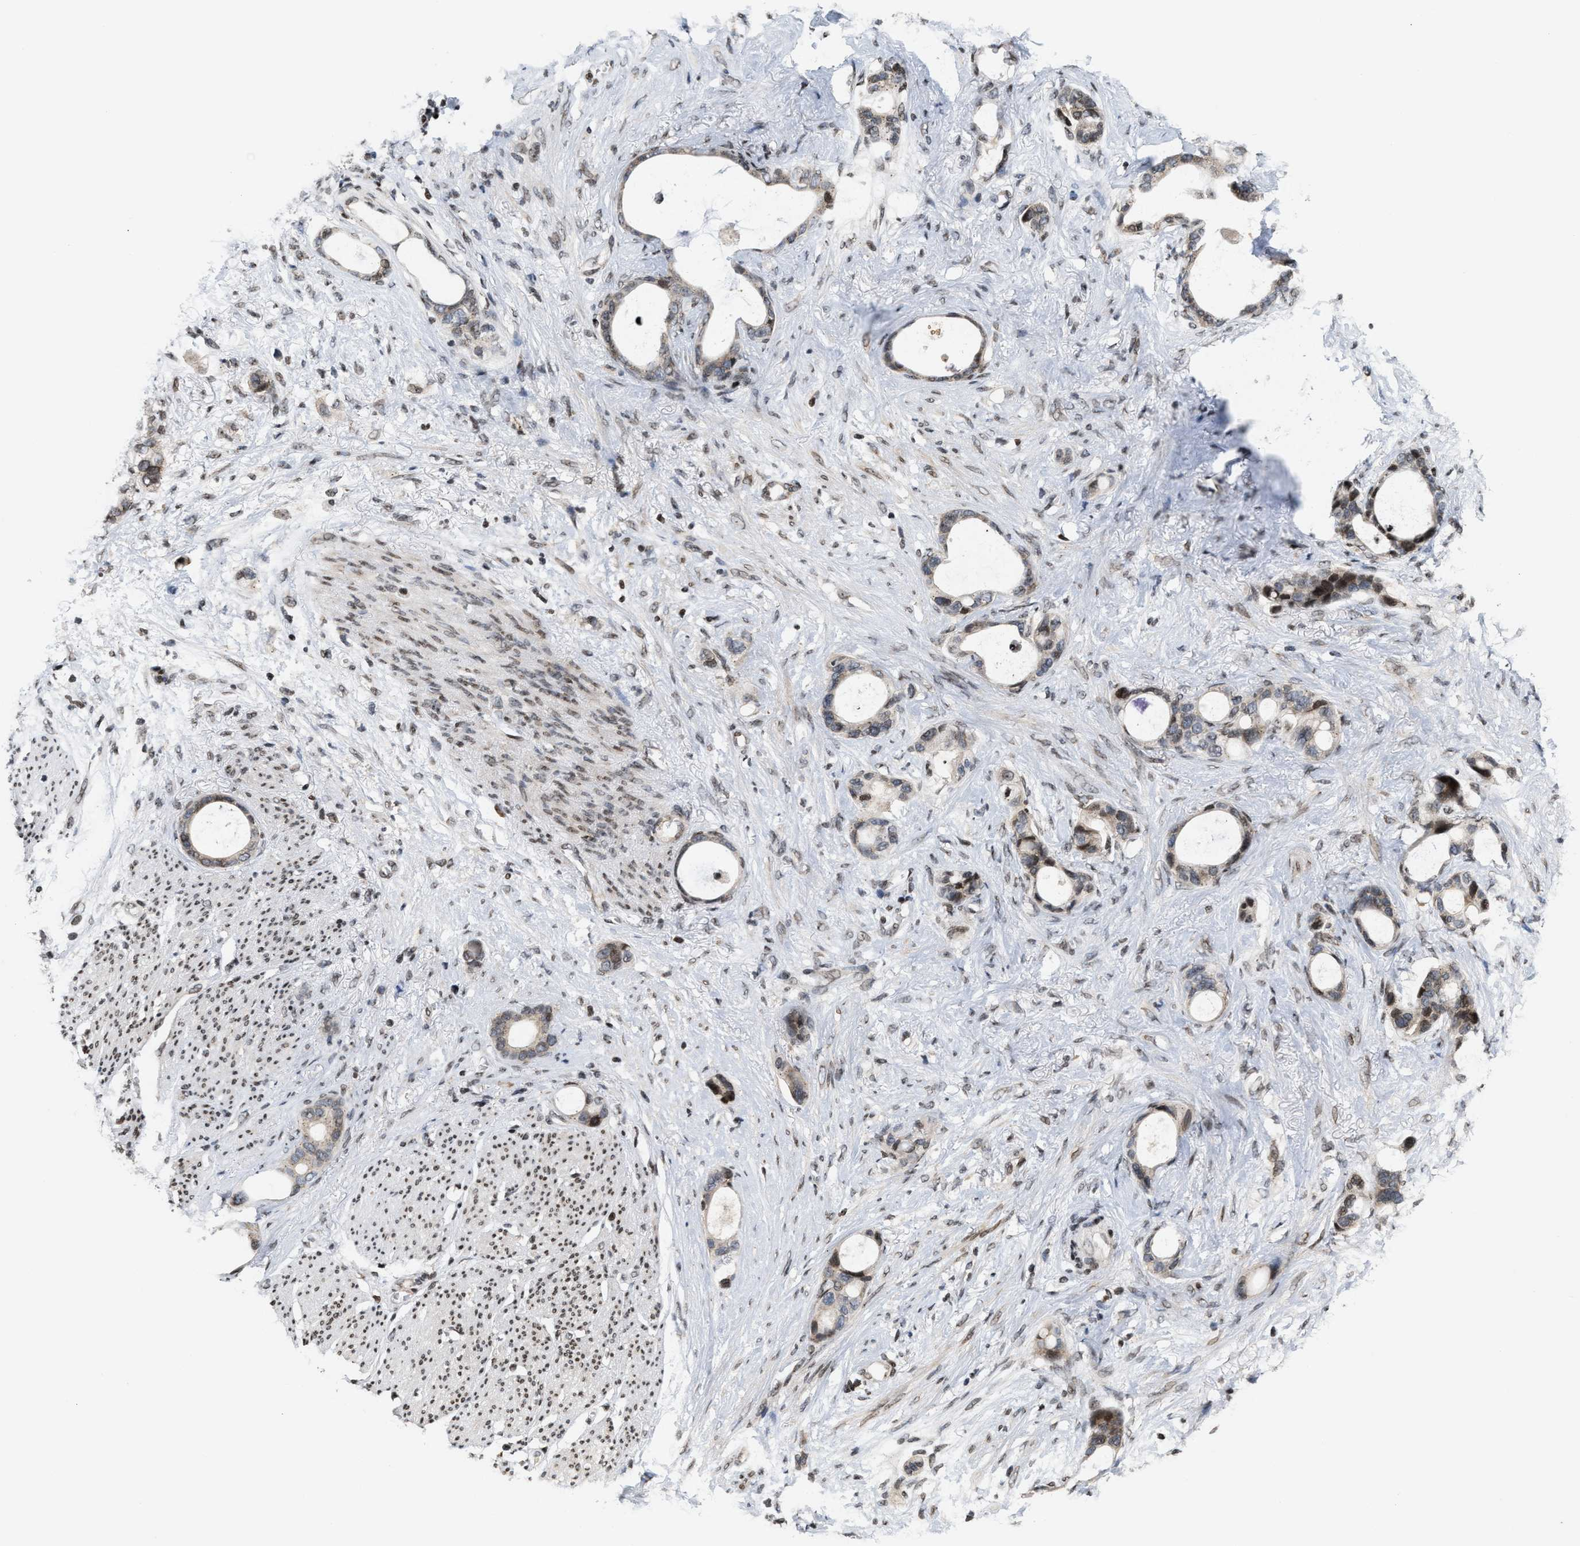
{"staining": {"intensity": "weak", "quantity": ">75%", "location": "cytoplasmic/membranous"}, "tissue": "stomach cancer", "cell_type": "Tumor cells", "image_type": "cancer", "snomed": [{"axis": "morphology", "description": "Adenocarcinoma, NOS"}, {"axis": "topography", "description": "Stomach"}], "caption": "Weak cytoplasmic/membranous positivity for a protein is identified in about >75% of tumor cells of stomach cancer using immunohistochemistry (IHC).", "gene": "PDZD2", "patient": {"sex": "female", "age": 75}}